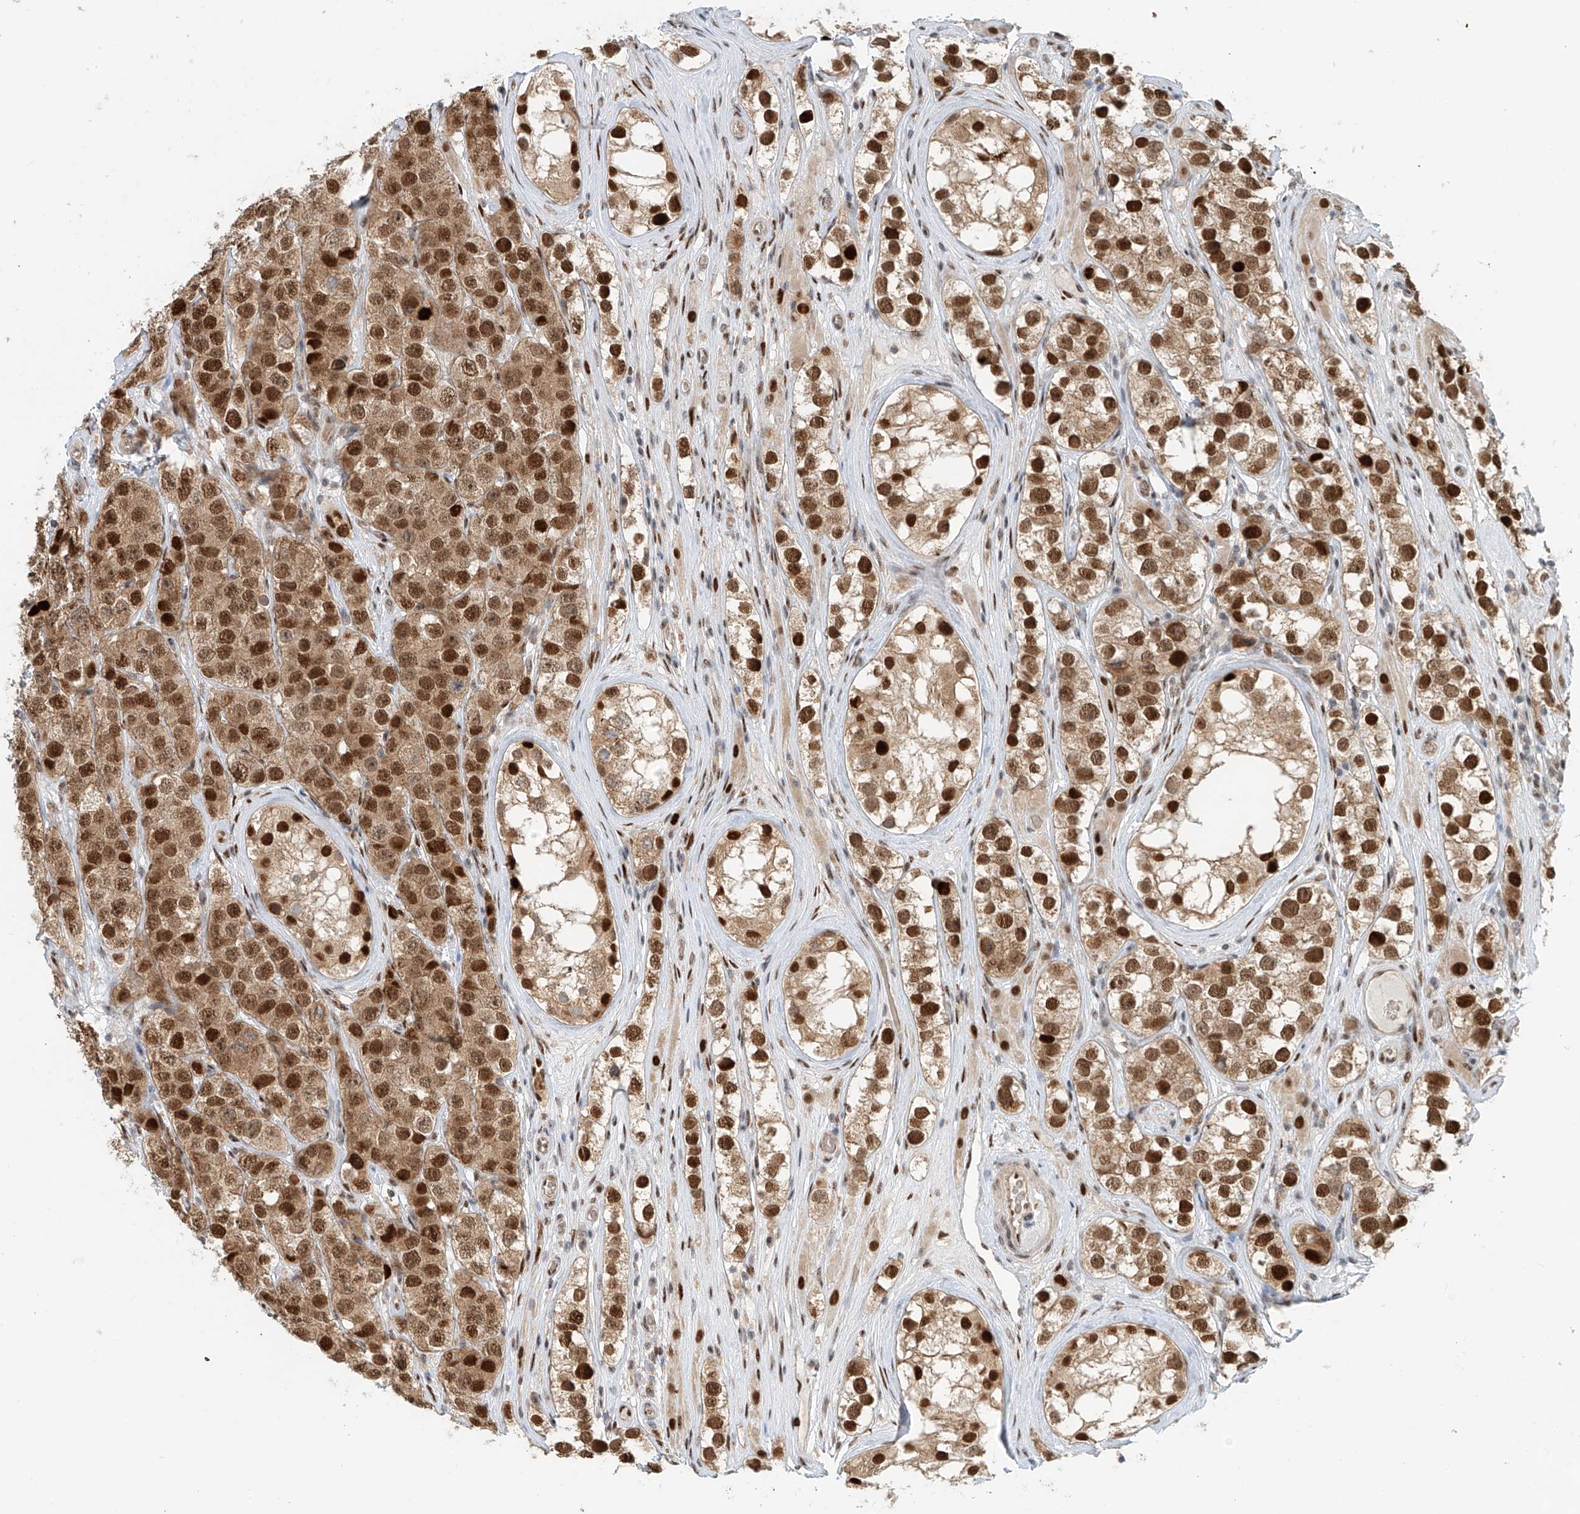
{"staining": {"intensity": "strong", "quantity": ">75%", "location": "cytoplasmic/membranous,nuclear"}, "tissue": "testis cancer", "cell_type": "Tumor cells", "image_type": "cancer", "snomed": [{"axis": "morphology", "description": "Seminoma, NOS"}, {"axis": "topography", "description": "Testis"}], "caption": "Testis seminoma stained for a protein demonstrates strong cytoplasmic/membranous and nuclear positivity in tumor cells. (IHC, brightfield microscopy, high magnification).", "gene": "ZNF514", "patient": {"sex": "male", "age": 28}}